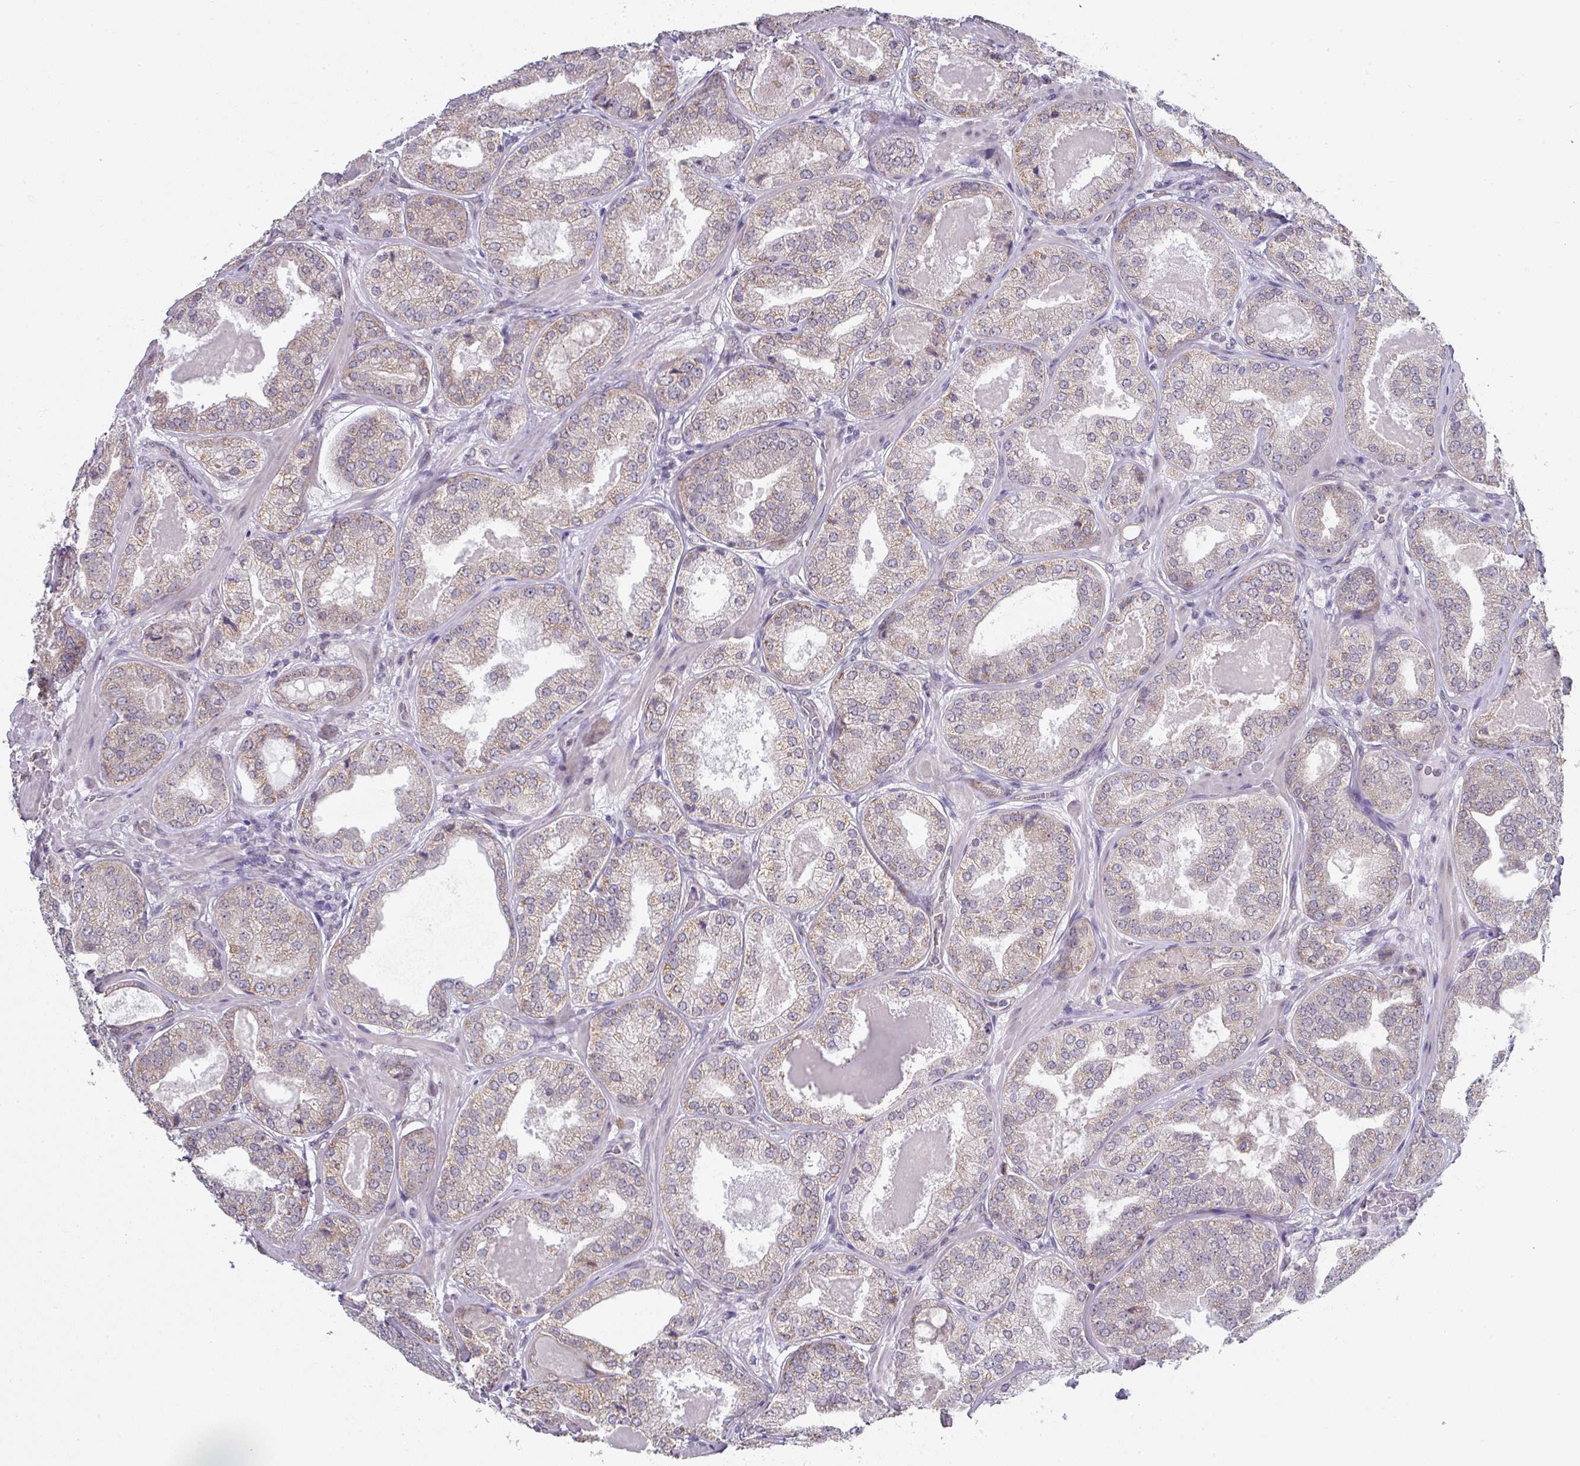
{"staining": {"intensity": "weak", "quantity": "25%-75%", "location": "cytoplasmic/membranous"}, "tissue": "prostate cancer", "cell_type": "Tumor cells", "image_type": "cancer", "snomed": [{"axis": "morphology", "description": "Adenocarcinoma, High grade"}, {"axis": "topography", "description": "Prostate"}], "caption": "Prostate cancer tissue displays weak cytoplasmic/membranous staining in approximately 25%-75% of tumor cells, visualized by immunohistochemistry.", "gene": "TMED5", "patient": {"sex": "male", "age": 63}}